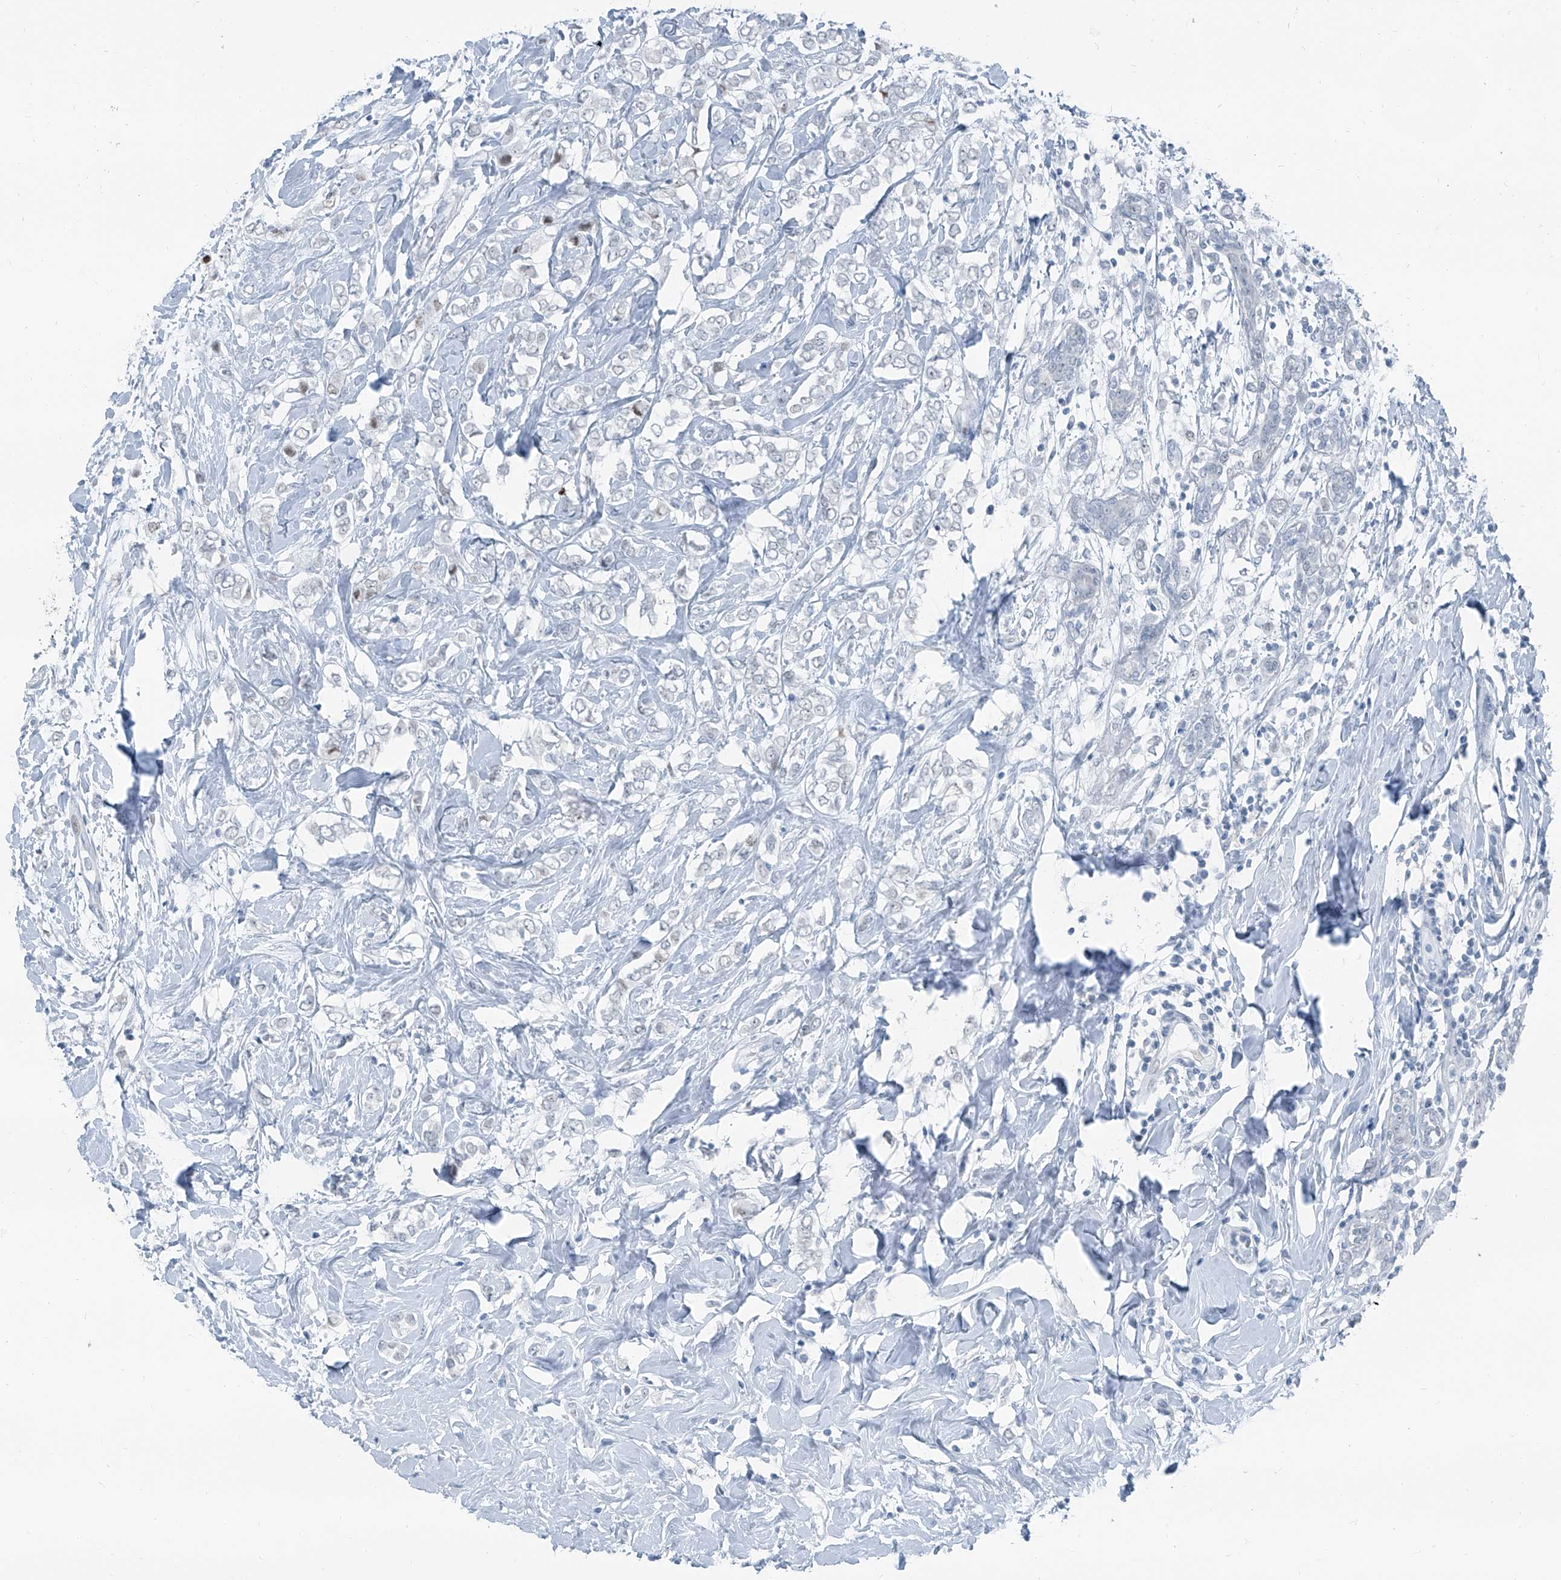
{"staining": {"intensity": "negative", "quantity": "none", "location": "none"}, "tissue": "breast cancer", "cell_type": "Tumor cells", "image_type": "cancer", "snomed": [{"axis": "morphology", "description": "Normal tissue, NOS"}, {"axis": "morphology", "description": "Lobular carcinoma"}, {"axis": "topography", "description": "Breast"}], "caption": "A photomicrograph of breast cancer stained for a protein exhibits no brown staining in tumor cells. (Stains: DAB (3,3'-diaminobenzidine) immunohistochemistry (IHC) with hematoxylin counter stain, Microscopy: brightfield microscopy at high magnification).", "gene": "RGN", "patient": {"sex": "female", "age": 47}}